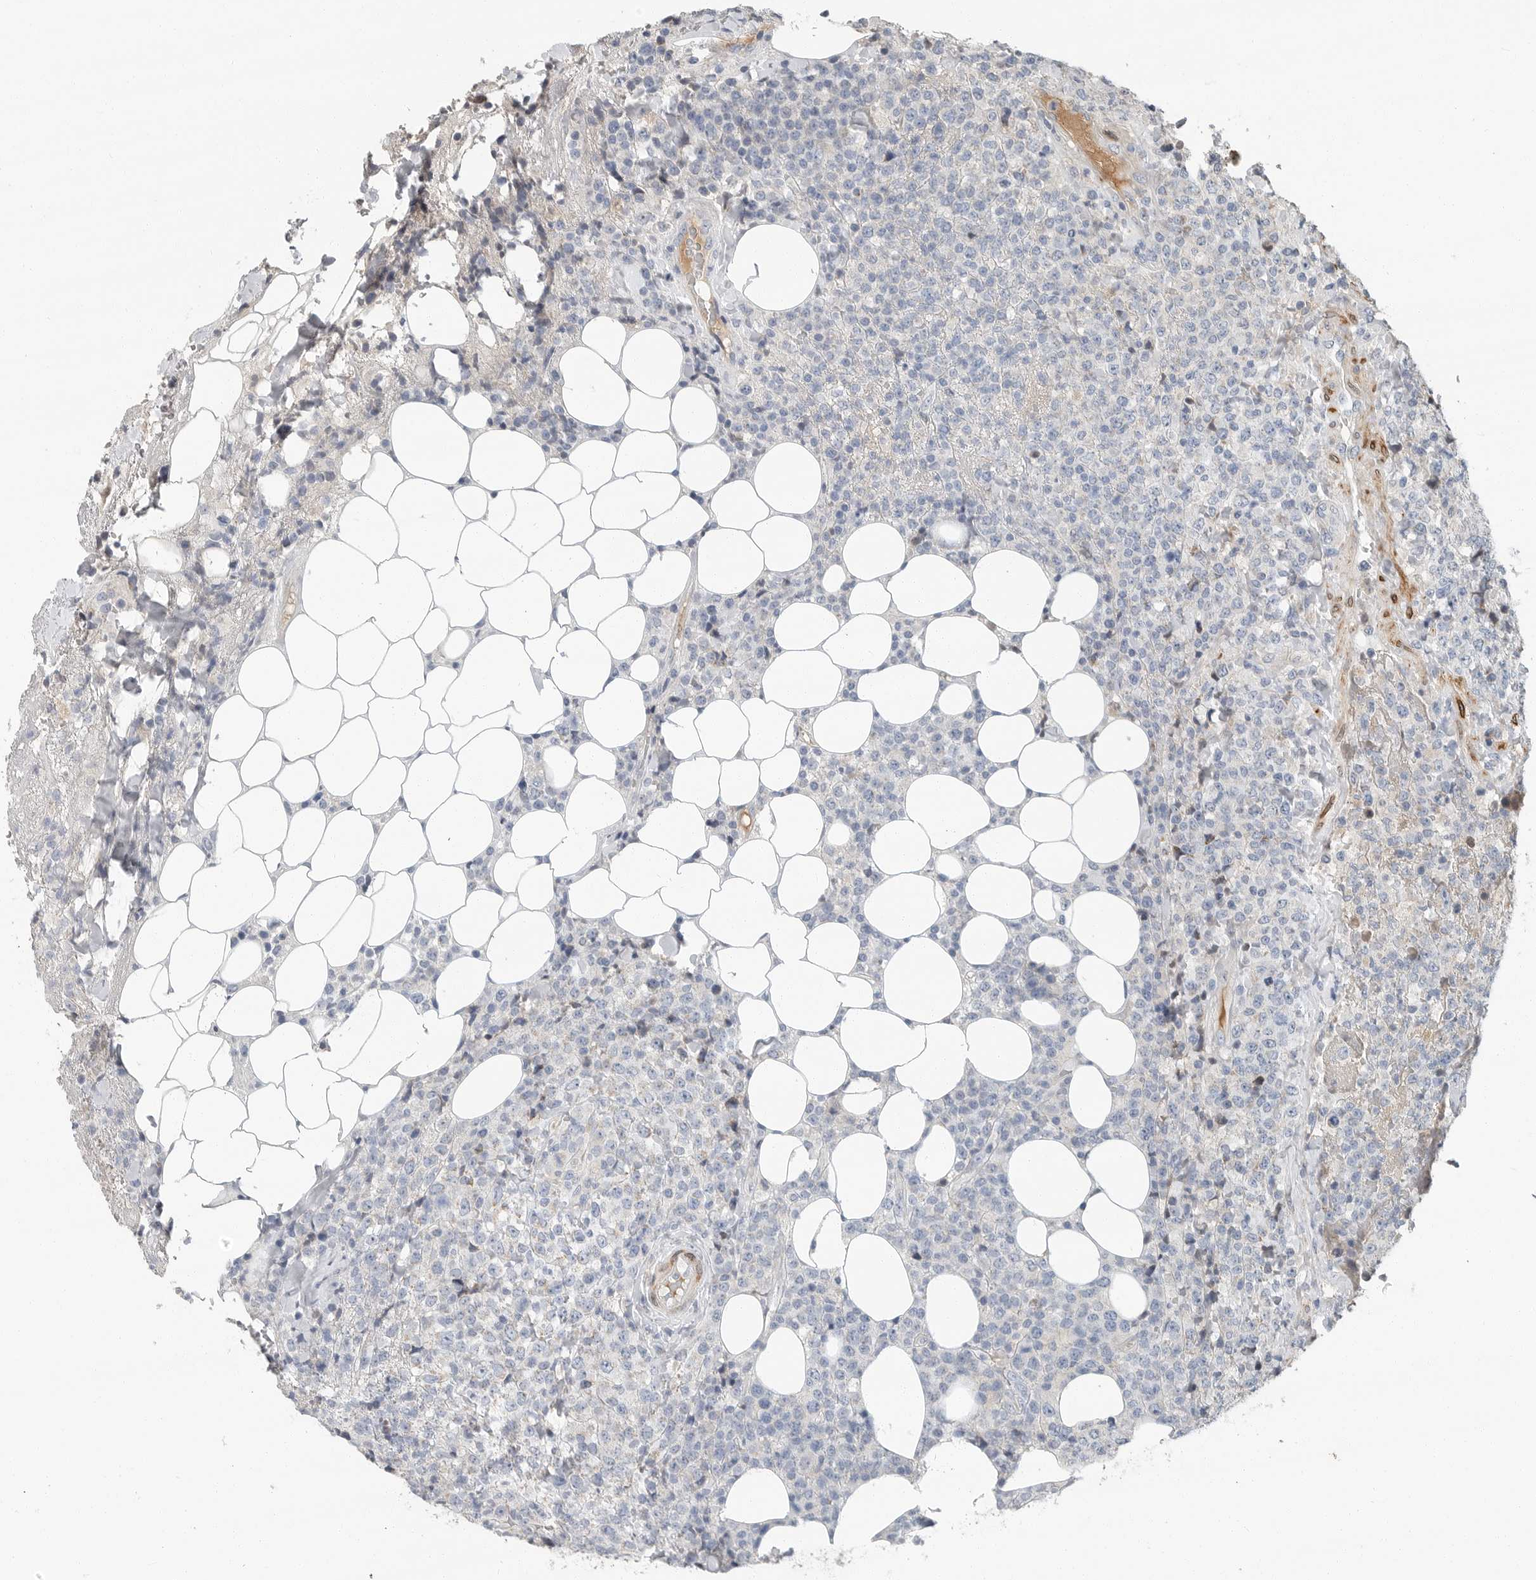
{"staining": {"intensity": "negative", "quantity": "none", "location": "none"}, "tissue": "lymphoma", "cell_type": "Tumor cells", "image_type": "cancer", "snomed": [{"axis": "morphology", "description": "Malignant lymphoma, non-Hodgkin's type, High grade"}, {"axis": "topography", "description": "Lymph node"}], "caption": "Immunohistochemistry photomicrograph of neoplastic tissue: lymphoma stained with DAB shows no significant protein staining in tumor cells.", "gene": "PLN", "patient": {"sex": "male", "age": 13}}